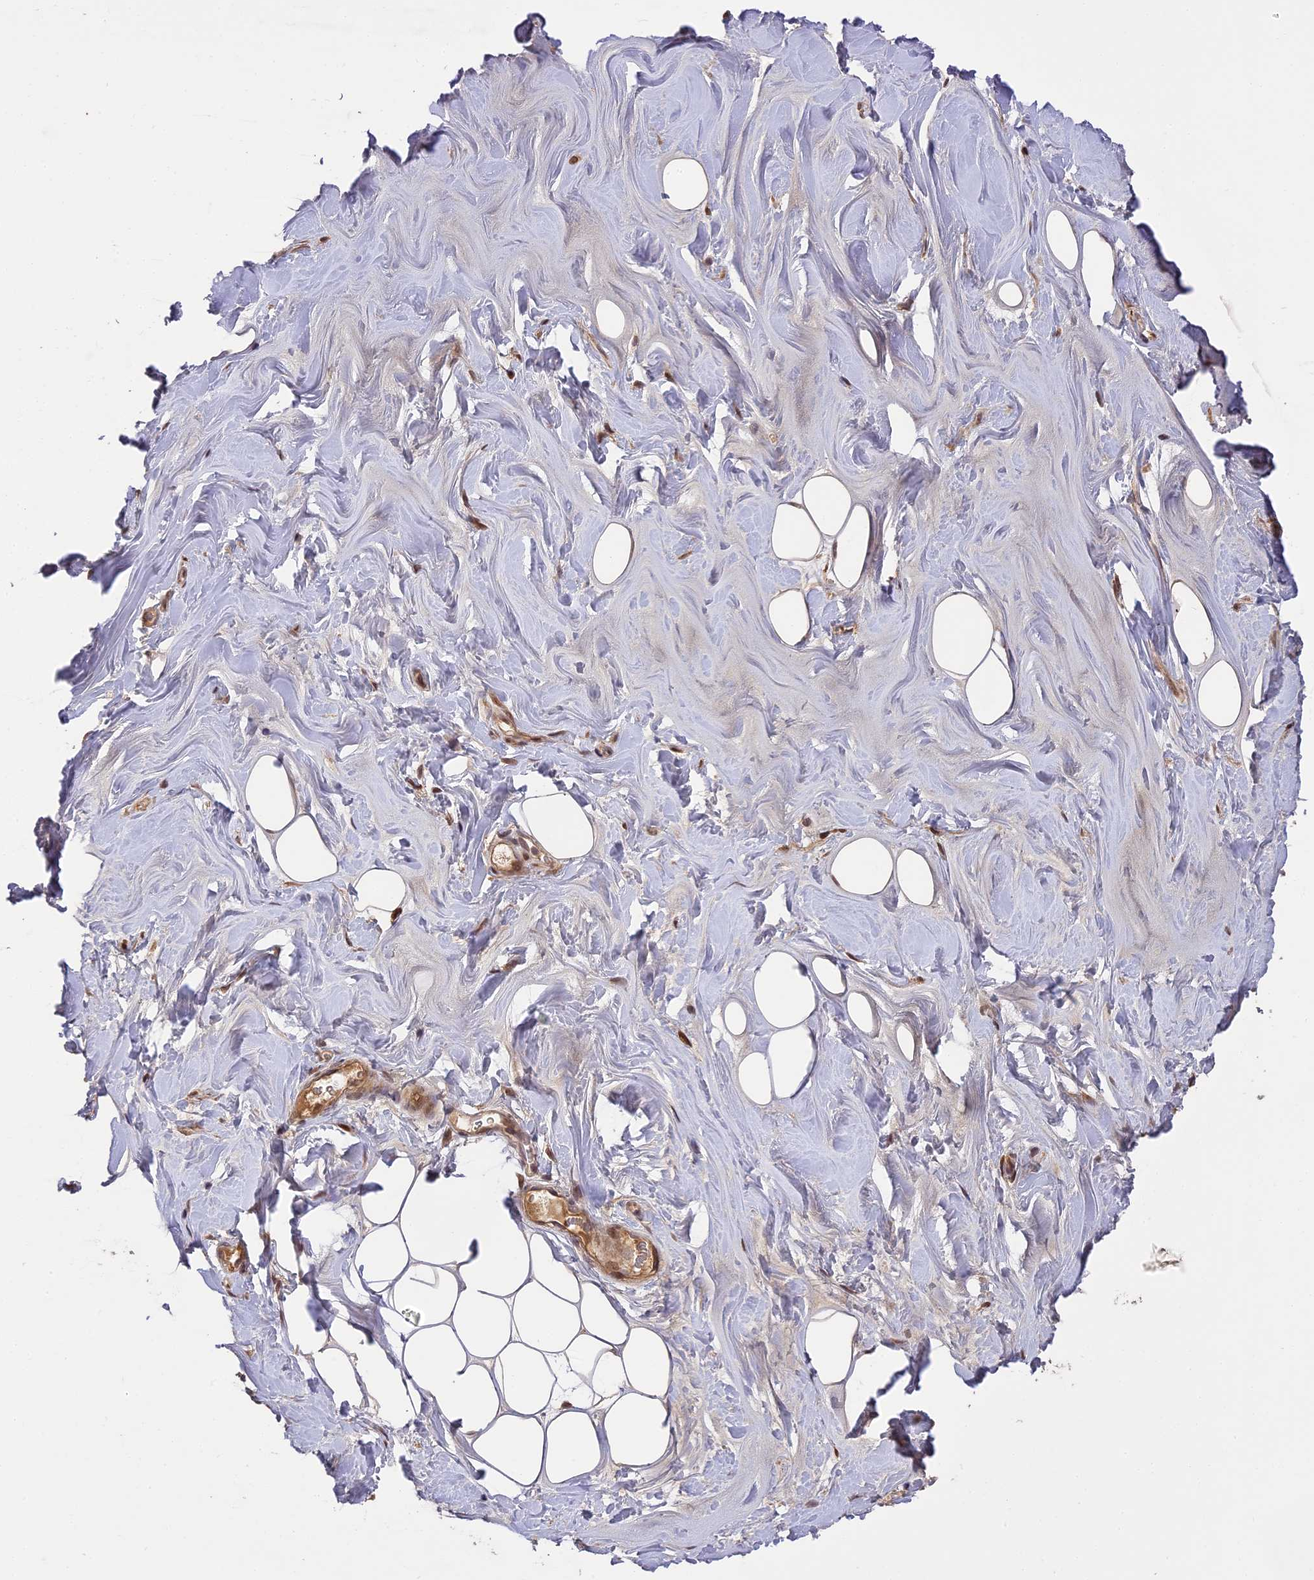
{"staining": {"intensity": "weak", "quantity": "25%-75%", "location": "cytoplasmic/membranous"}, "tissue": "adipose tissue", "cell_type": "Adipocytes", "image_type": "normal", "snomed": [{"axis": "morphology", "description": "Normal tissue, NOS"}, {"axis": "topography", "description": "Breast"}], "caption": "This is a histology image of IHC staining of normal adipose tissue, which shows weak expression in the cytoplasmic/membranous of adipocytes.", "gene": "PRELID2", "patient": {"sex": "female", "age": 26}}